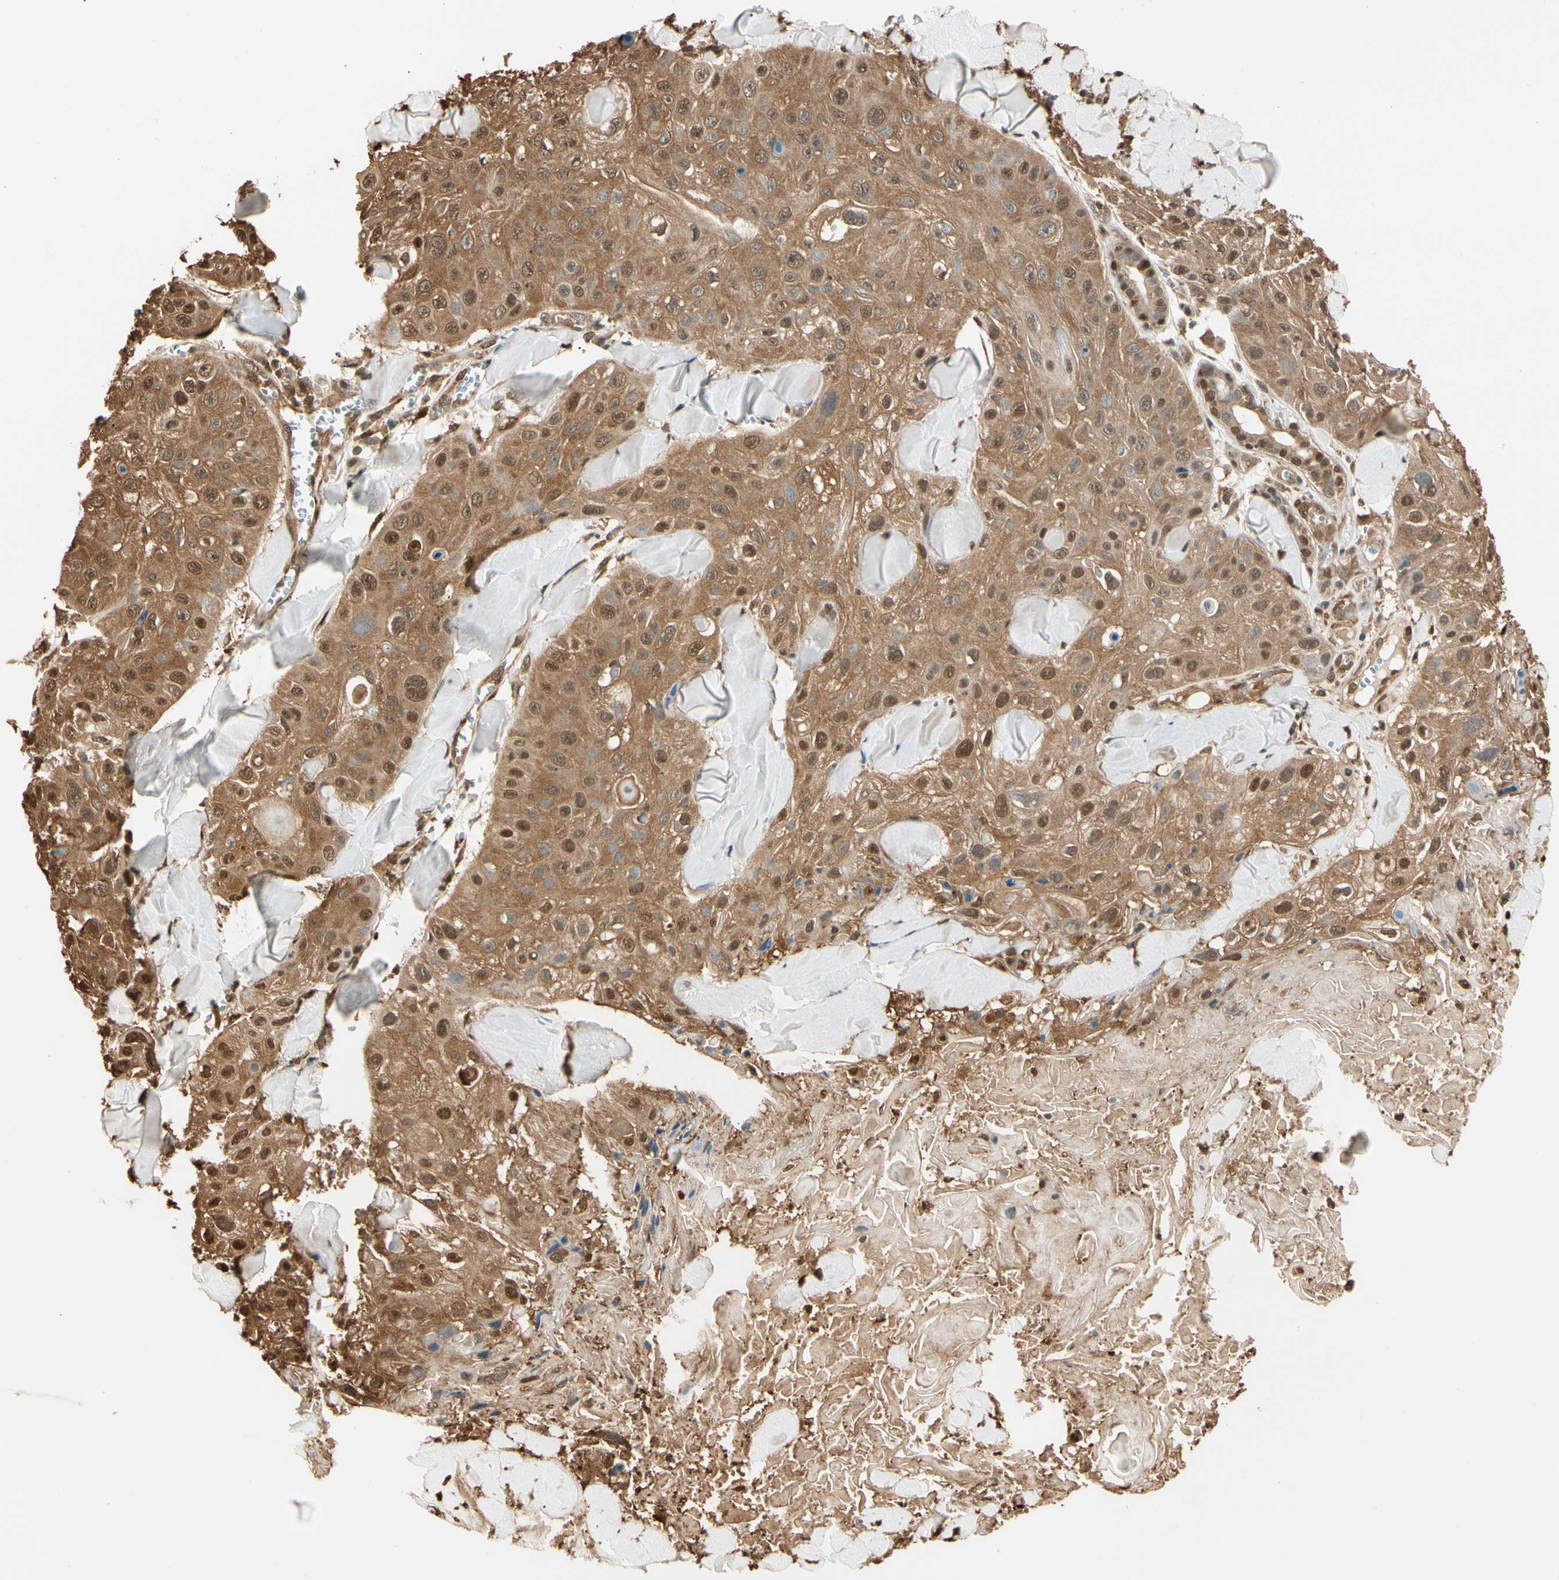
{"staining": {"intensity": "moderate", "quantity": ">75%", "location": "cytoplasmic/membranous,nuclear"}, "tissue": "skin cancer", "cell_type": "Tumor cells", "image_type": "cancer", "snomed": [{"axis": "morphology", "description": "Squamous cell carcinoma, NOS"}, {"axis": "topography", "description": "Skin"}], "caption": "Moderate cytoplasmic/membranous and nuclear staining for a protein is appreciated in approximately >75% of tumor cells of skin cancer (squamous cell carcinoma) using IHC.", "gene": "PNCK", "patient": {"sex": "male", "age": 86}}